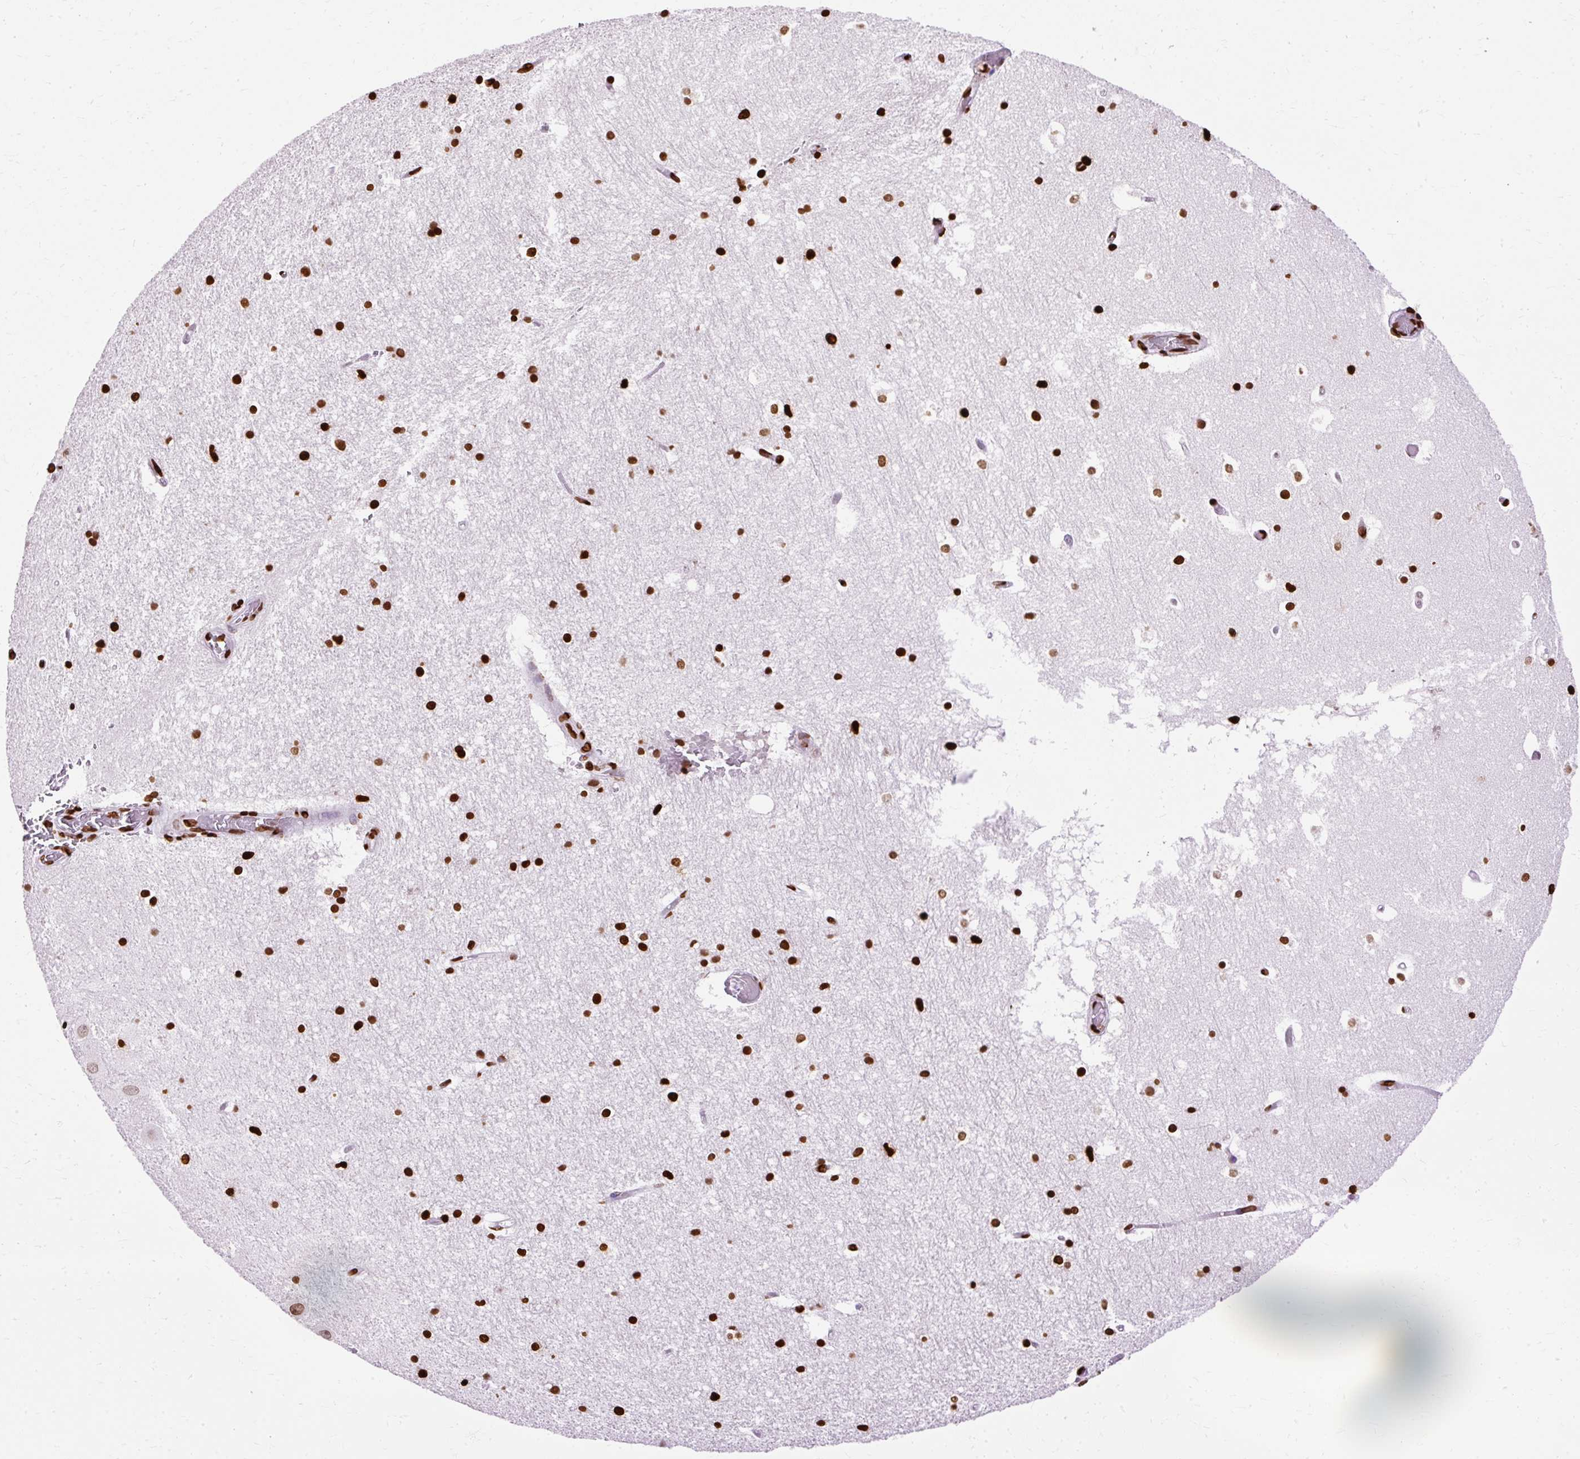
{"staining": {"intensity": "strong", "quantity": ">75%", "location": "nuclear"}, "tissue": "hippocampus", "cell_type": "Glial cells", "image_type": "normal", "snomed": [{"axis": "morphology", "description": "Normal tissue, NOS"}, {"axis": "topography", "description": "Hippocampus"}], "caption": "Immunohistochemistry of benign human hippocampus exhibits high levels of strong nuclear staining in about >75% of glial cells. (DAB = brown stain, brightfield microscopy at high magnification).", "gene": "TMEM184C", "patient": {"sex": "female", "age": 52}}